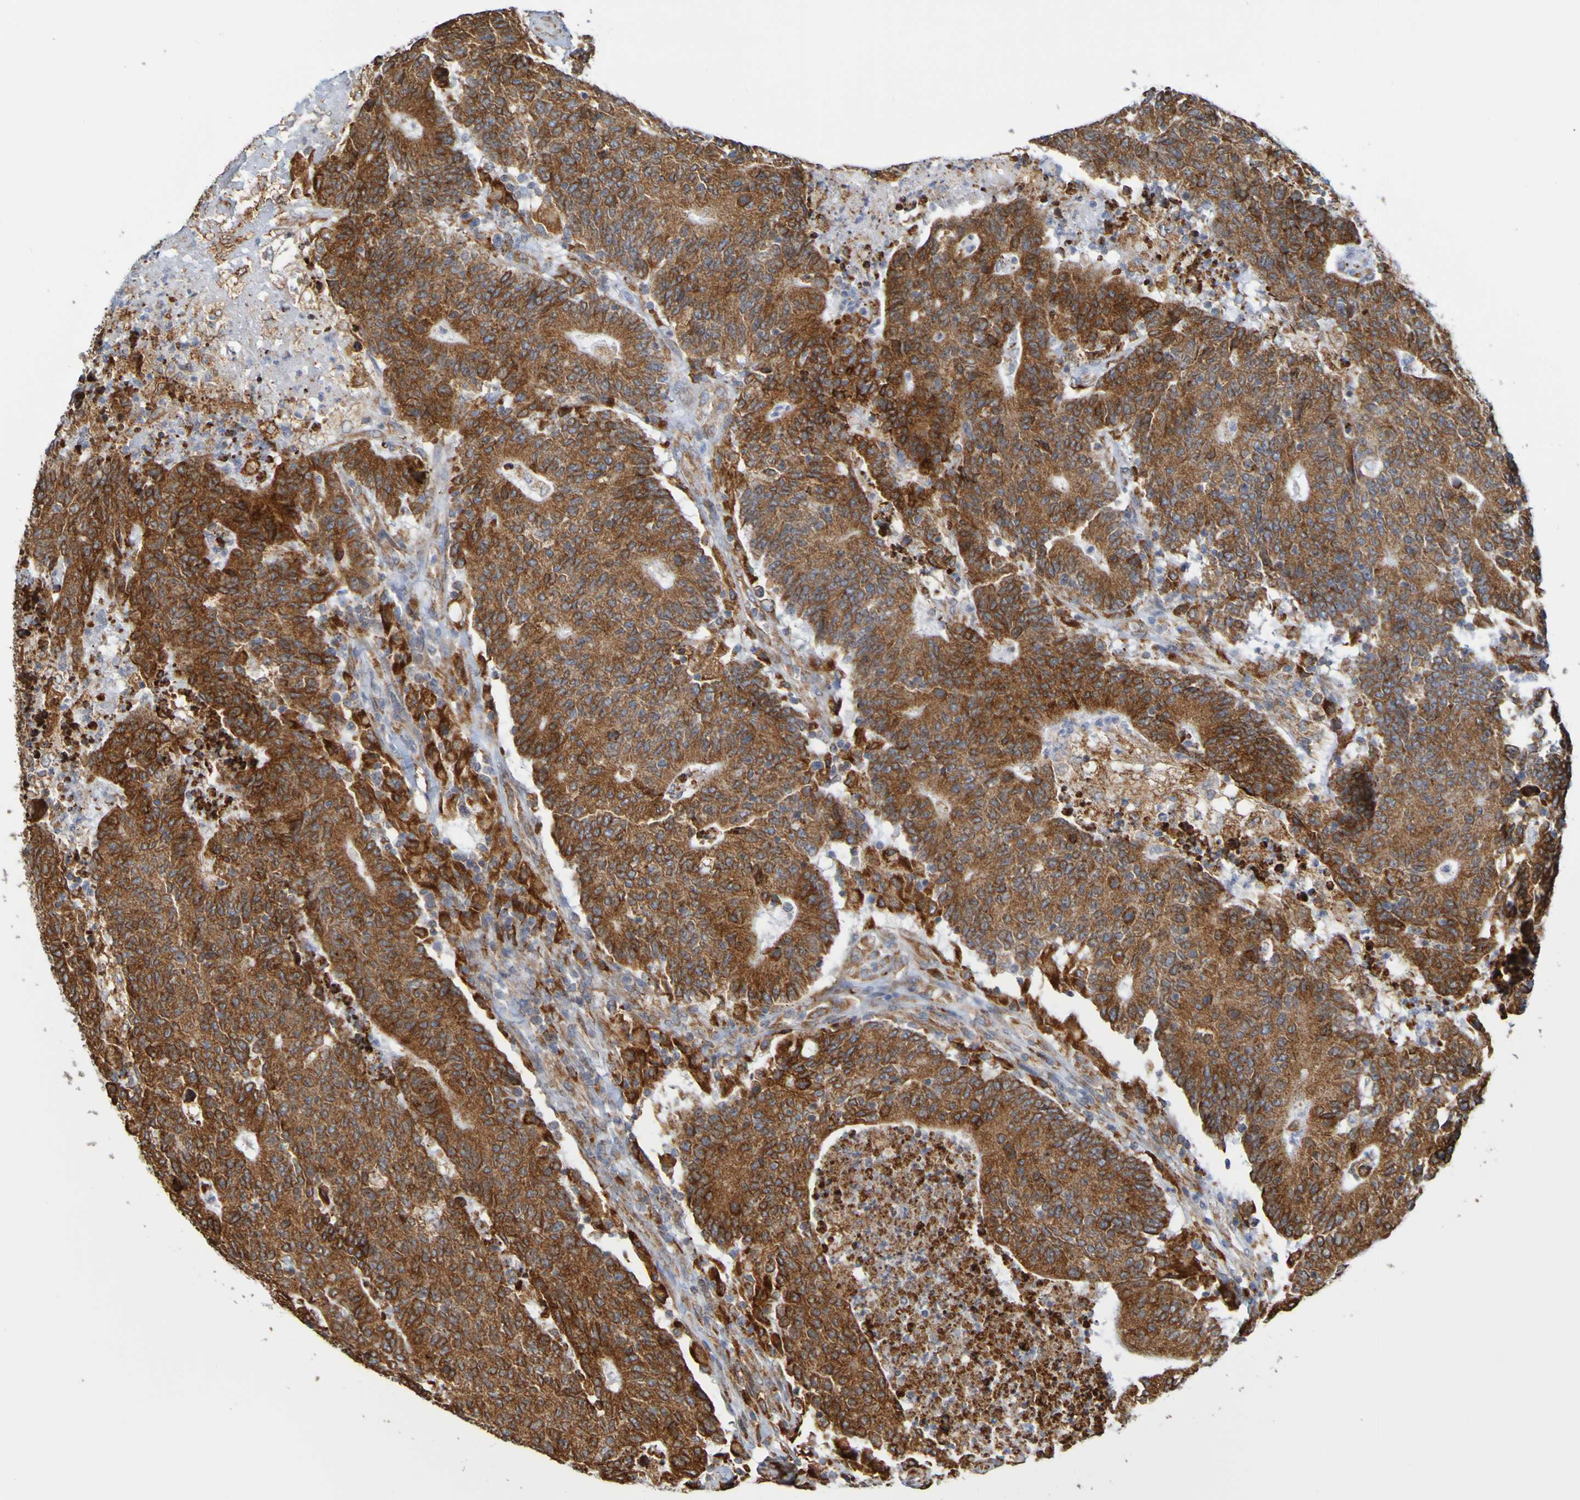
{"staining": {"intensity": "strong", "quantity": ">75%", "location": "cytoplasmic/membranous"}, "tissue": "colorectal cancer", "cell_type": "Tumor cells", "image_type": "cancer", "snomed": [{"axis": "morphology", "description": "Normal tissue, NOS"}, {"axis": "morphology", "description": "Adenocarcinoma, NOS"}, {"axis": "topography", "description": "Colon"}], "caption": "Immunohistochemistry of colorectal cancer (adenocarcinoma) demonstrates high levels of strong cytoplasmic/membranous expression in about >75% of tumor cells.", "gene": "PDIA3", "patient": {"sex": "female", "age": 75}}